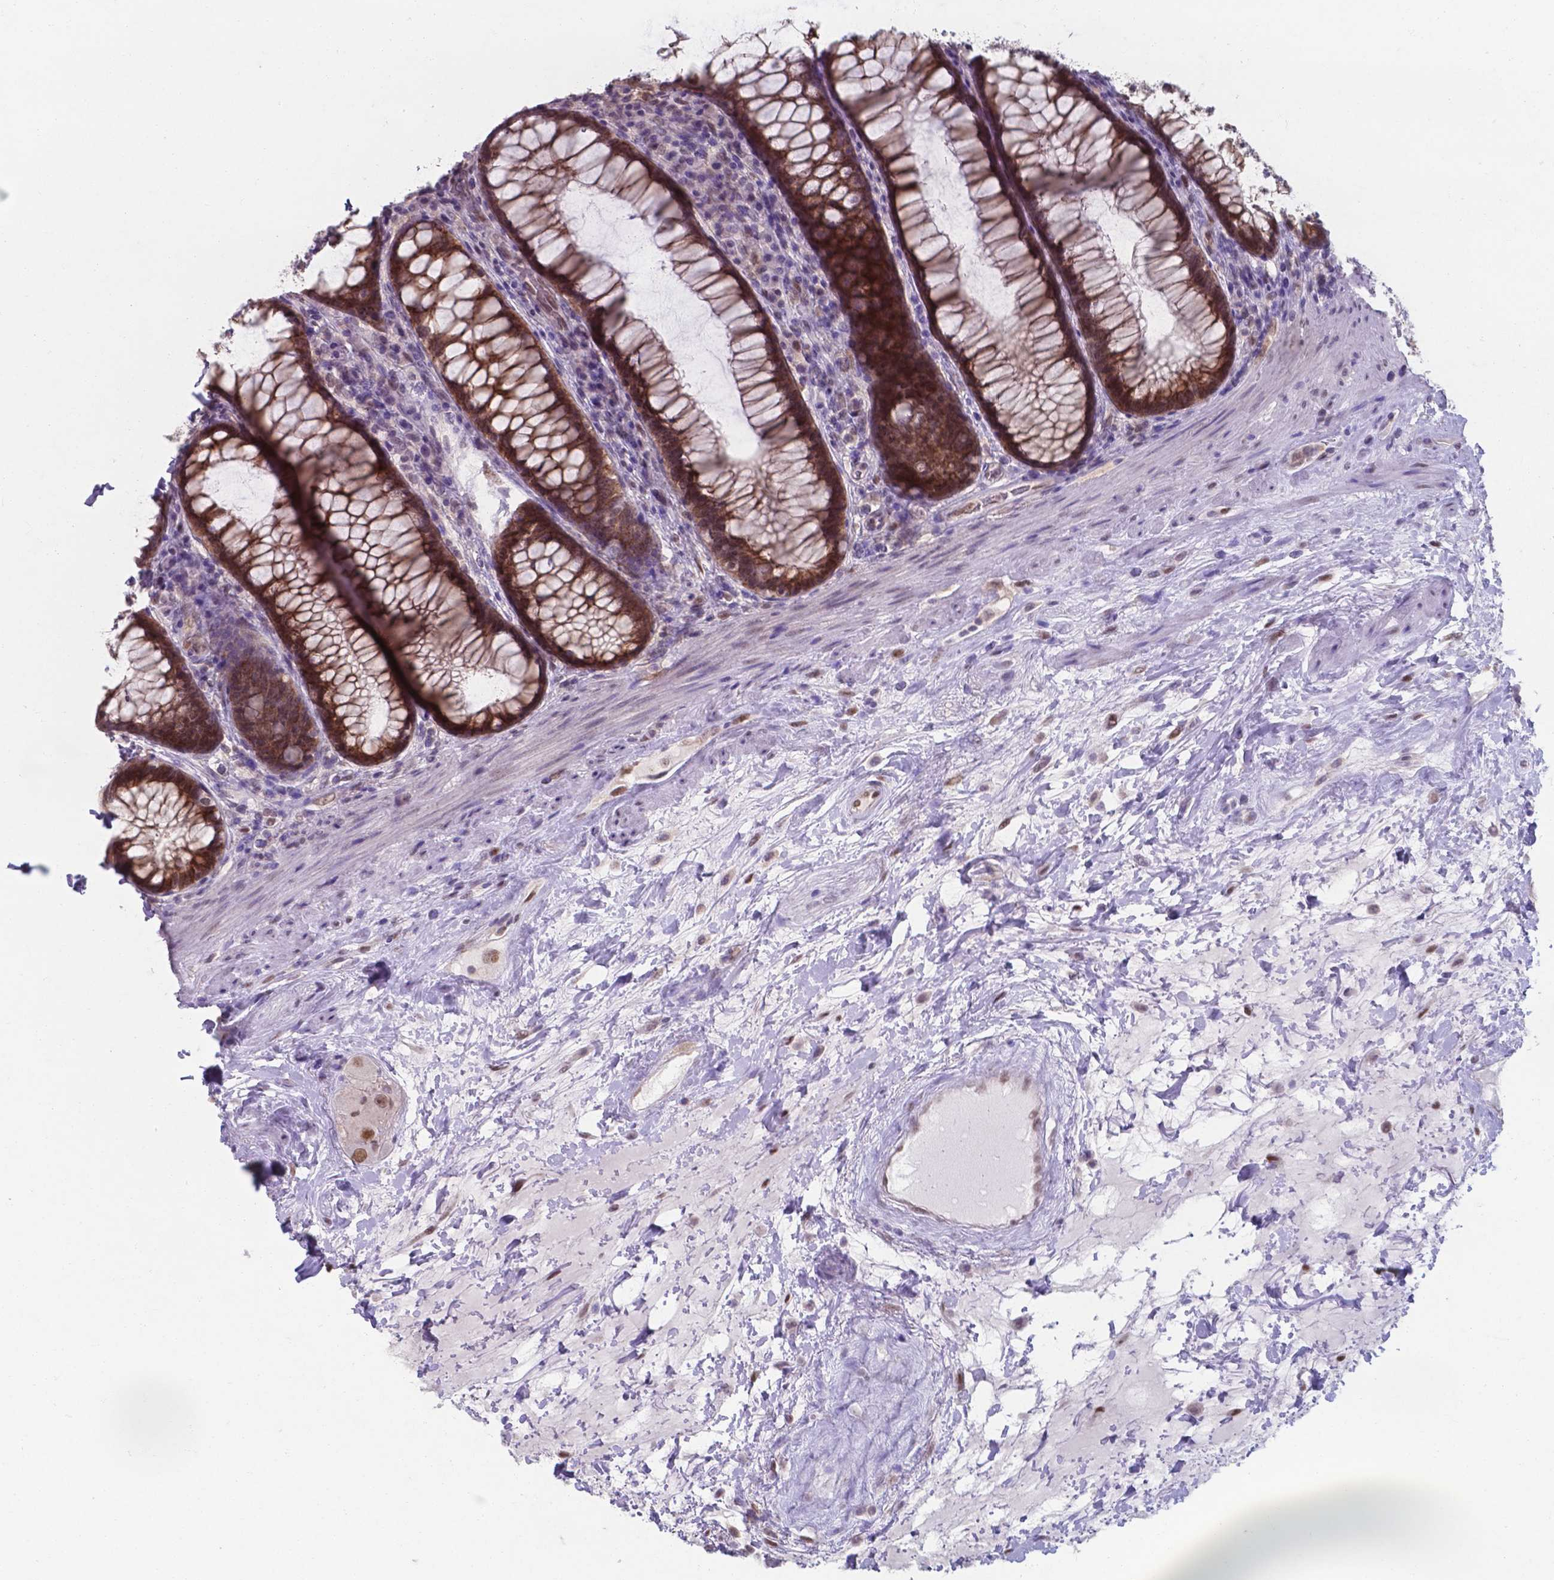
{"staining": {"intensity": "strong", "quantity": ">75%", "location": "cytoplasmic/membranous"}, "tissue": "rectum", "cell_type": "Glandular cells", "image_type": "normal", "snomed": [{"axis": "morphology", "description": "Normal tissue, NOS"}, {"axis": "topography", "description": "Rectum"}], "caption": "This photomicrograph shows normal rectum stained with immunohistochemistry (IHC) to label a protein in brown. The cytoplasmic/membranous of glandular cells show strong positivity for the protein. Nuclei are counter-stained blue.", "gene": "UBE2E2", "patient": {"sex": "male", "age": 72}}